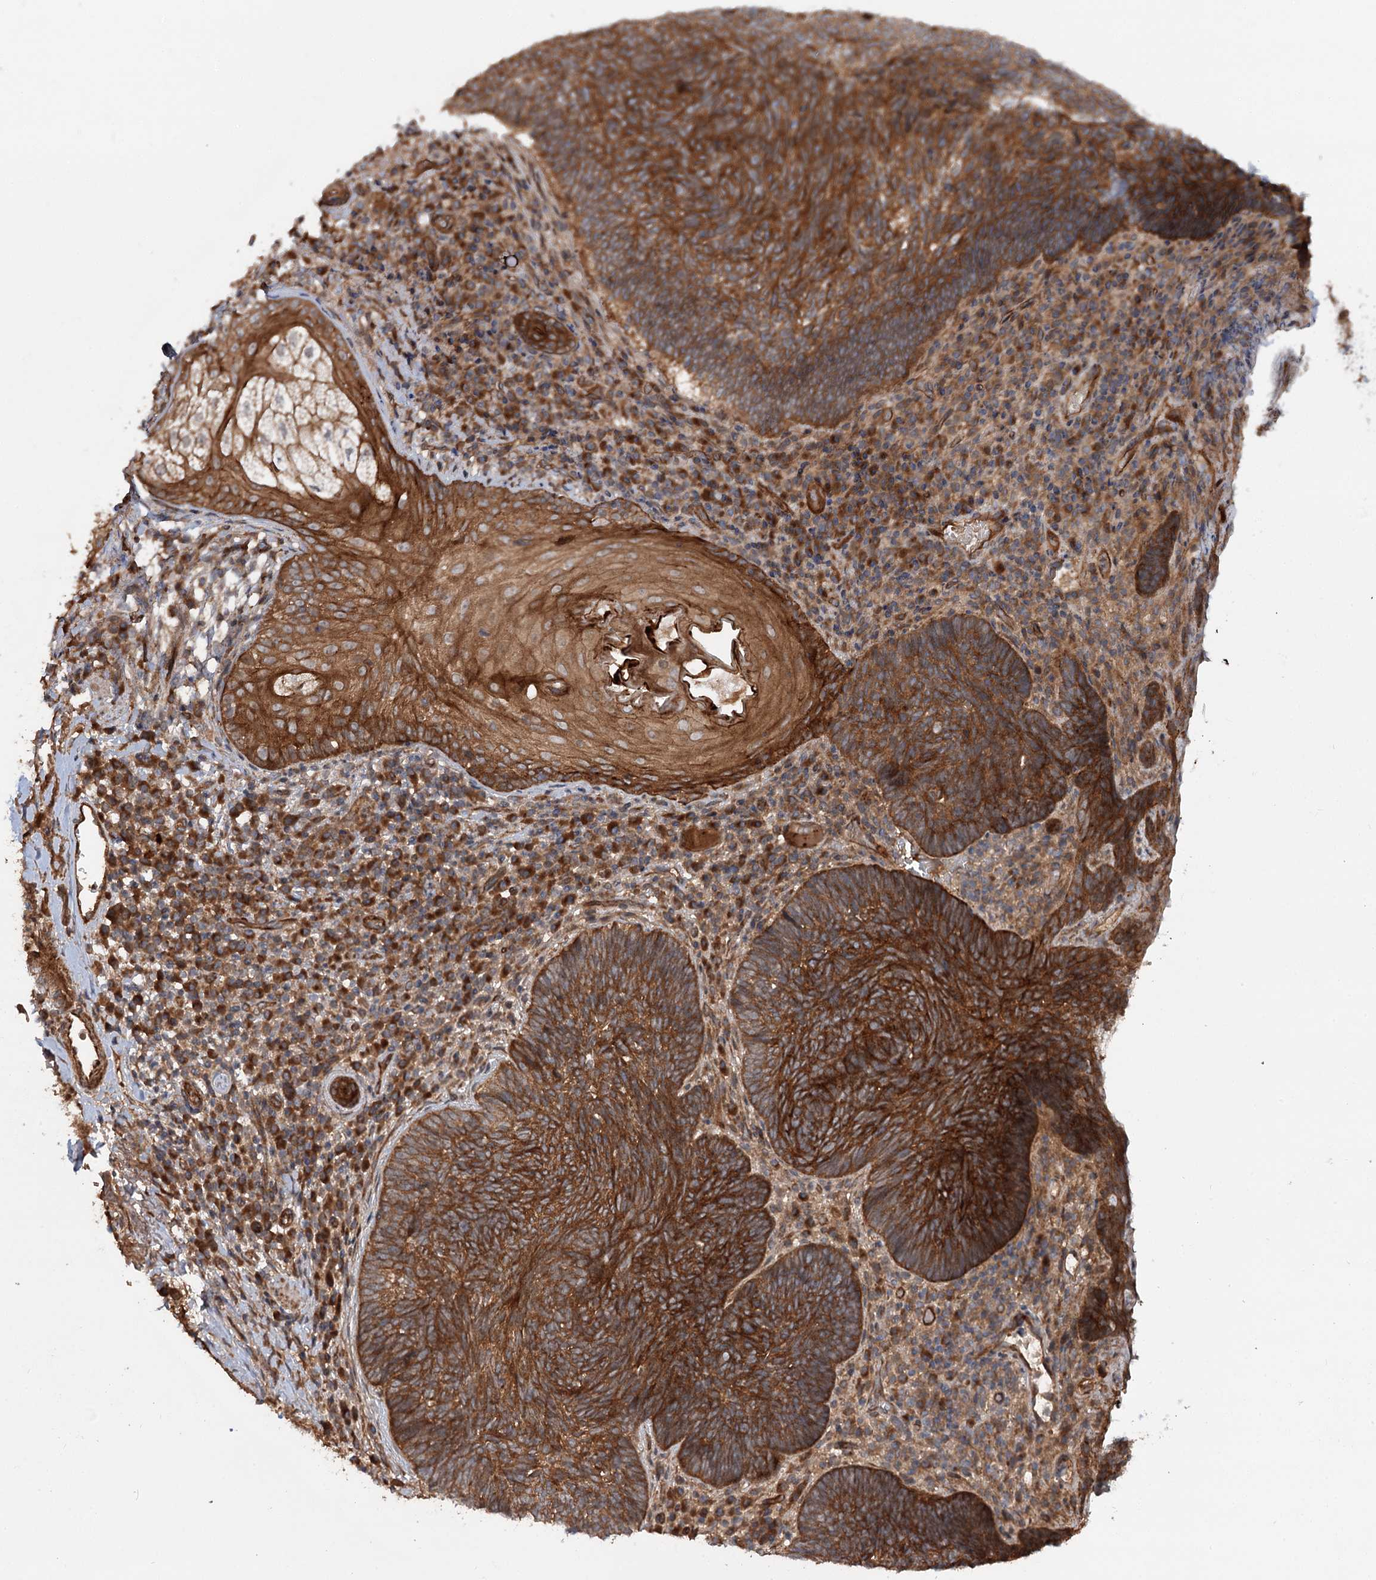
{"staining": {"intensity": "strong", "quantity": ">75%", "location": "cytoplasmic/membranous"}, "tissue": "skin cancer", "cell_type": "Tumor cells", "image_type": "cancer", "snomed": [{"axis": "morphology", "description": "Basal cell carcinoma"}, {"axis": "topography", "description": "Skin"}], "caption": "A histopathology image of basal cell carcinoma (skin) stained for a protein exhibits strong cytoplasmic/membranous brown staining in tumor cells.", "gene": "ADGRG4", "patient": {"sex": "male", "age": 88}}